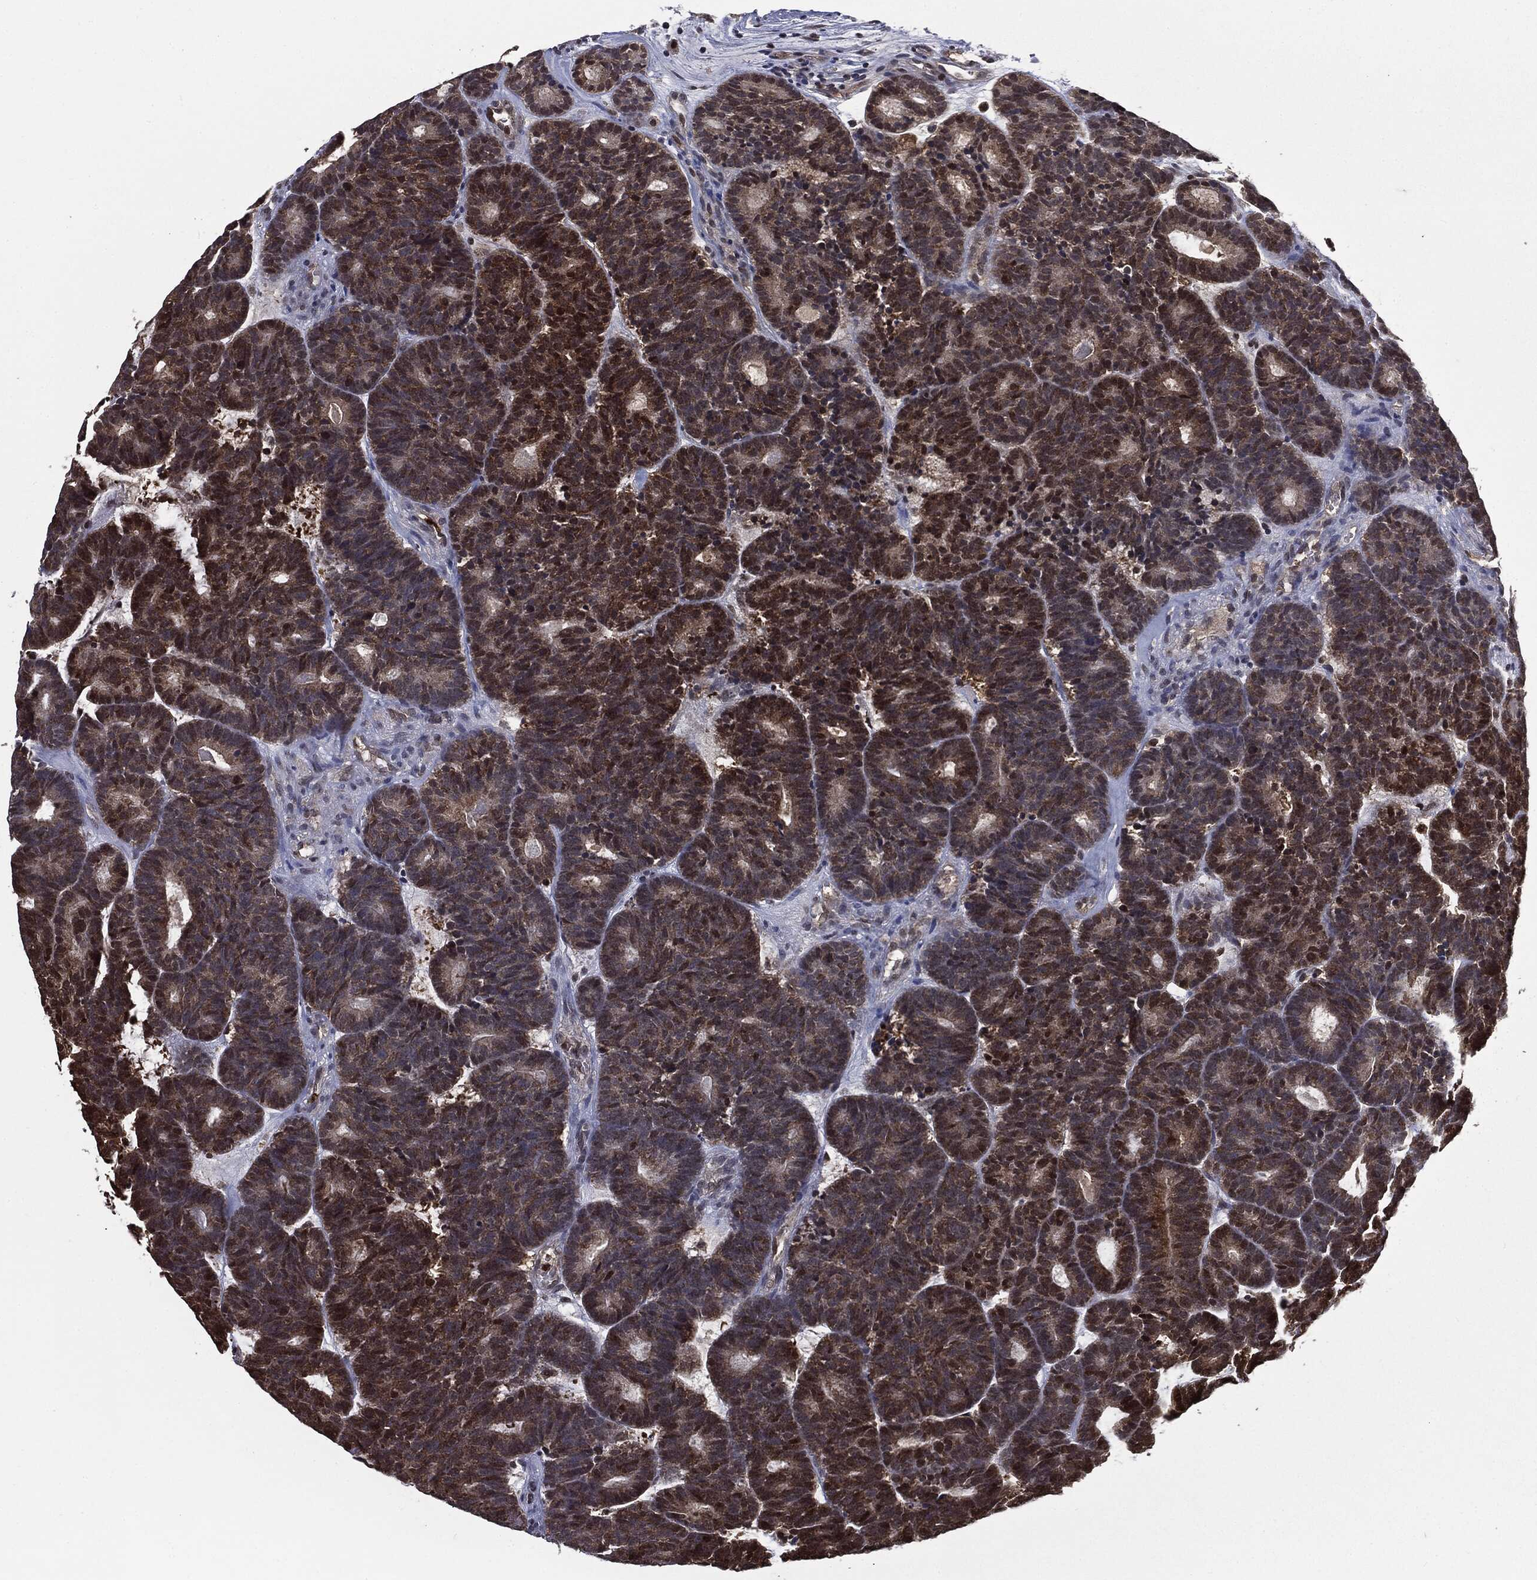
{"staining": {"intensity": "moderate", "quantity": "25%-75%", "location": "cytoplasmic/membranous,nuclear"}, "tissue": "head and neck cancer", "cell_type": "Tumor cells", "image_type": "cancer", "snomed": [{"axis": "morphology", "description": "Adenocarcinoma, NOS"}, {"axis": "topography", "description": "Head-Neck"}], "caption": "Approximately 25%-75% of tumor cells in head and neck cancer (adenocarcinoma) exhibit moderate cytoplasmic/membranous and nuclear protein expression as visualized by brown immunohistochemical staining.", "gene": "GPI", "patient": {"sex": "female", "age": 81}}